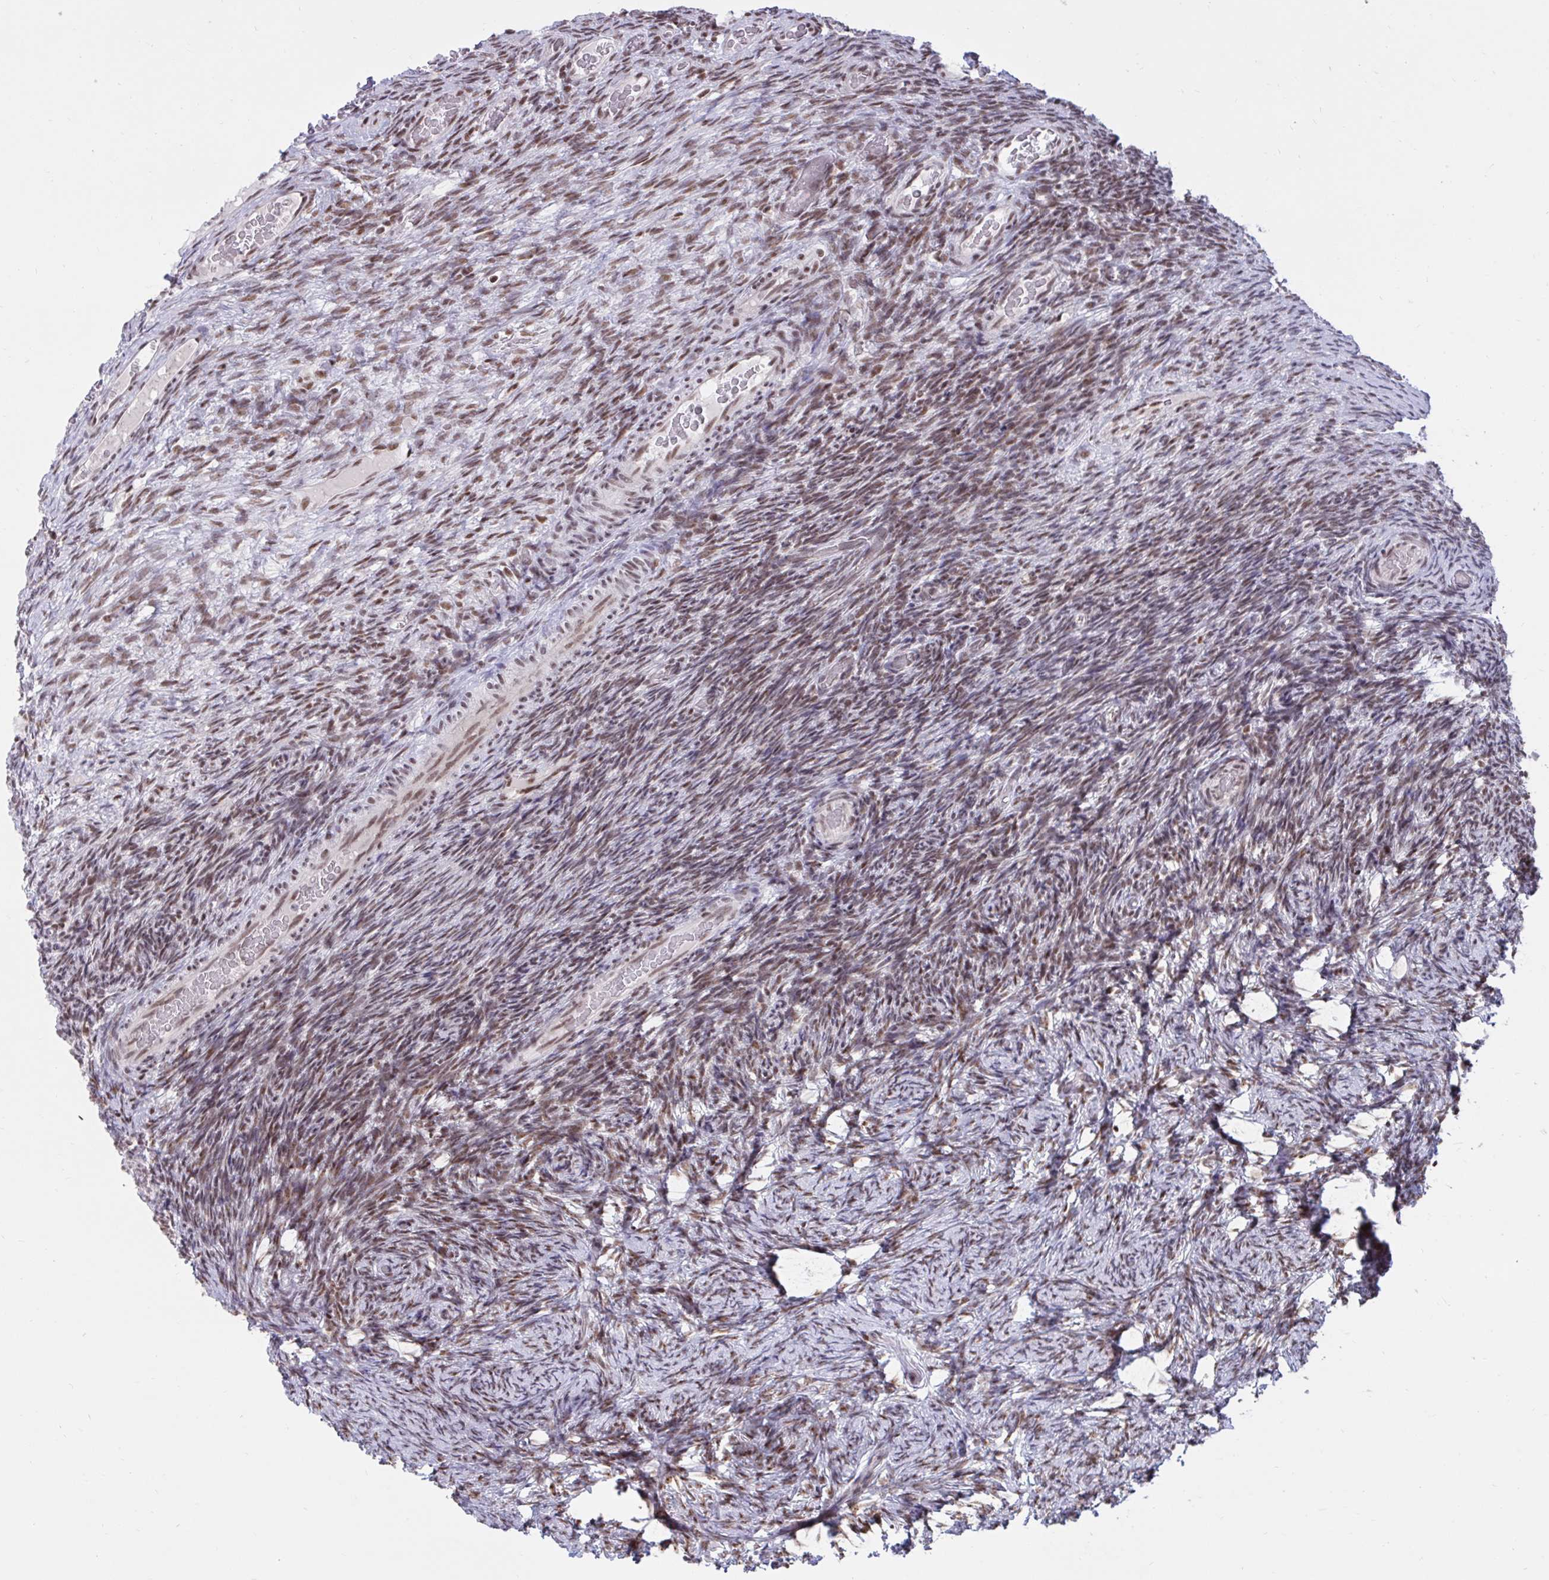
{"staining": {"intensity": "moderate", "quantity": "25%-75%", "location": "nuclear"}, "tissue": "ovary", "cell_type": "Ovarian stroma cells", "image_type": "normal", "snomed": [{"axis": "morphology", "description": "Normal tissue, NOS"}, {"axis": "topography", "description": "Ovary"}], "caption": "About 25%-75% of ovarian stroma cells in unremarkable ovary reveal moderate nuclear protein positivity as visualized by brown immunohistochemical staining.", "gene": "PHF10", "patient": {"sex": "female", "age": 34}}